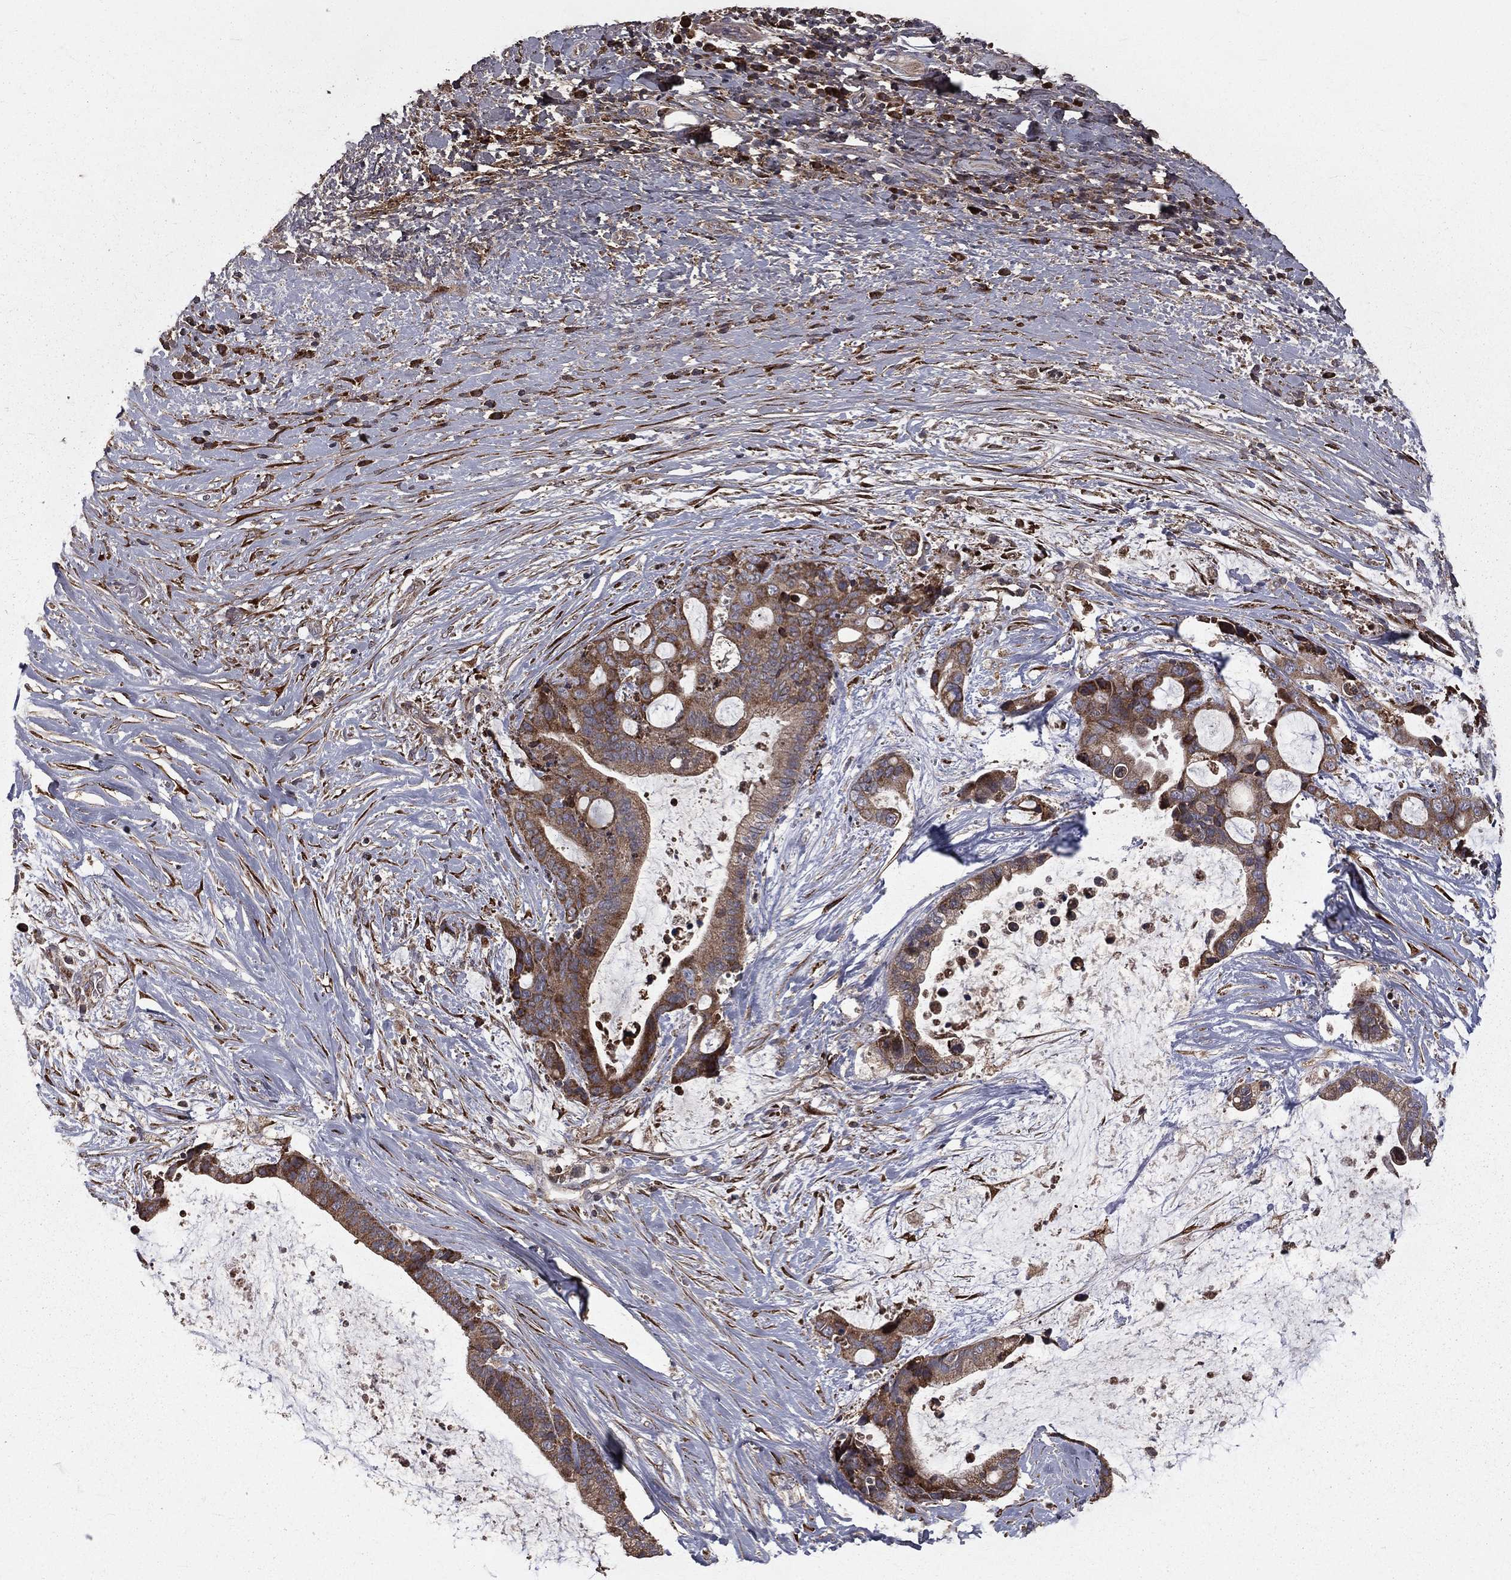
{"staining": {"intensity": "moderate", "quantity": ">75%", "location": "cytoplasmic/membranous"}, "tissue": "liver cancer", "cell_type": "Tumor cells", "image_type": "cancer", "snomed": [{"axis": "morphology", "description": "Cholangiocarcinoma"}, {"axis": "topography", "description": "Liver"}], "caption": "Cholangiocarcinoma (liver) stained with a brown dye demonstrates moderate cytoplasmic/membranous positive expression in about >75% of tumor cells.", "gene": "OLFML1", "patient": {"sex": "female", "age": 73}}